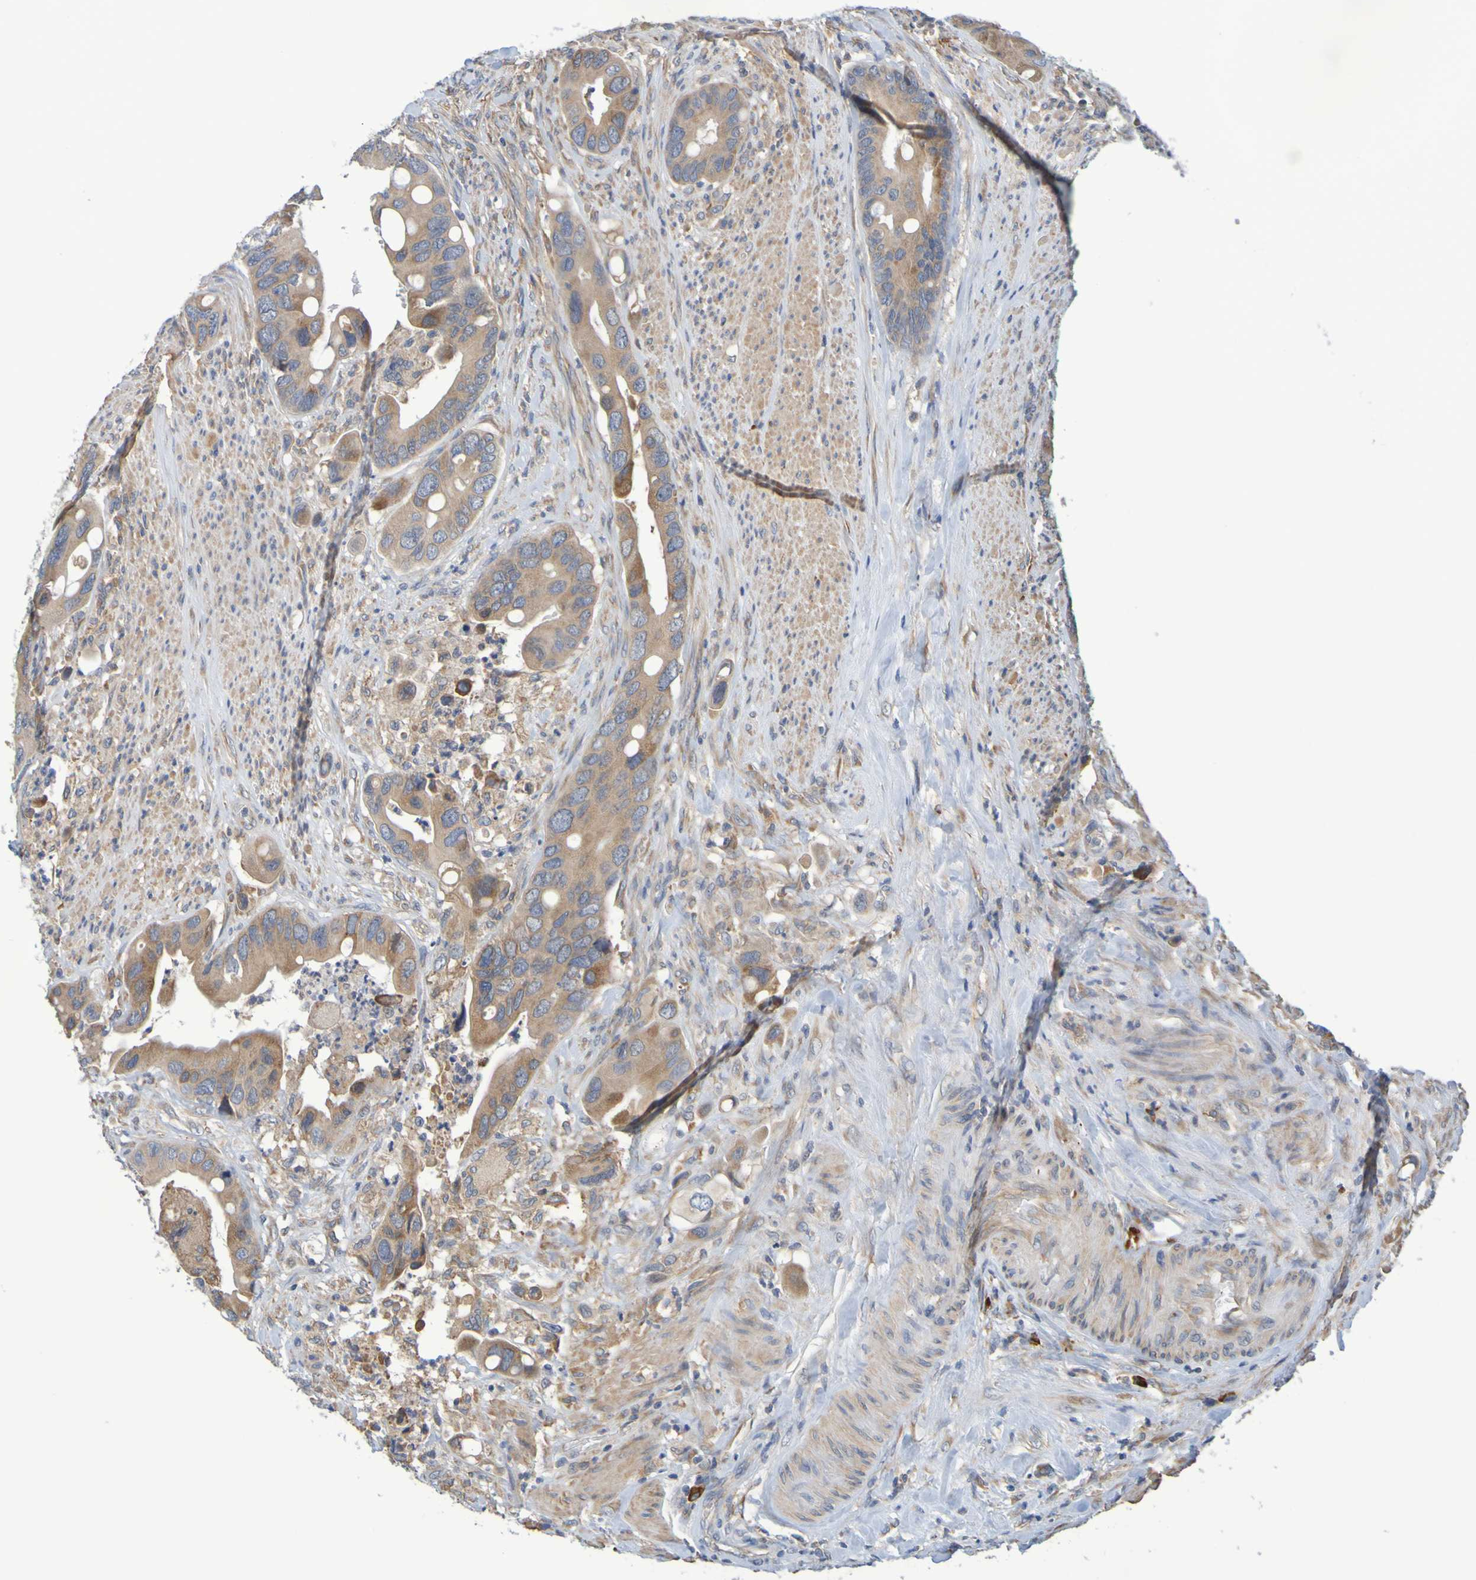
{"staining": {"intensity": "weak", "quantity": ">75%", "location": "cytoplasmic/membranous"}, "tissue": "colorectal cancer", "cell_type": "Tumor cells", "image_type": "cancer", "snomed": [{"axis": "morphology", "description": "Adenocarcinoma, NOS"}, {"axis": "topography", "description": "Rectum"}], "caption": "Human colorectal adenocarcinoma stained for a protein (brown) reveals weak cytoplasmic/membranous positive staining in about >75% of tumor cells.", "gene": "CLDN18", "patient": {"sex": "female", "age": 57}}